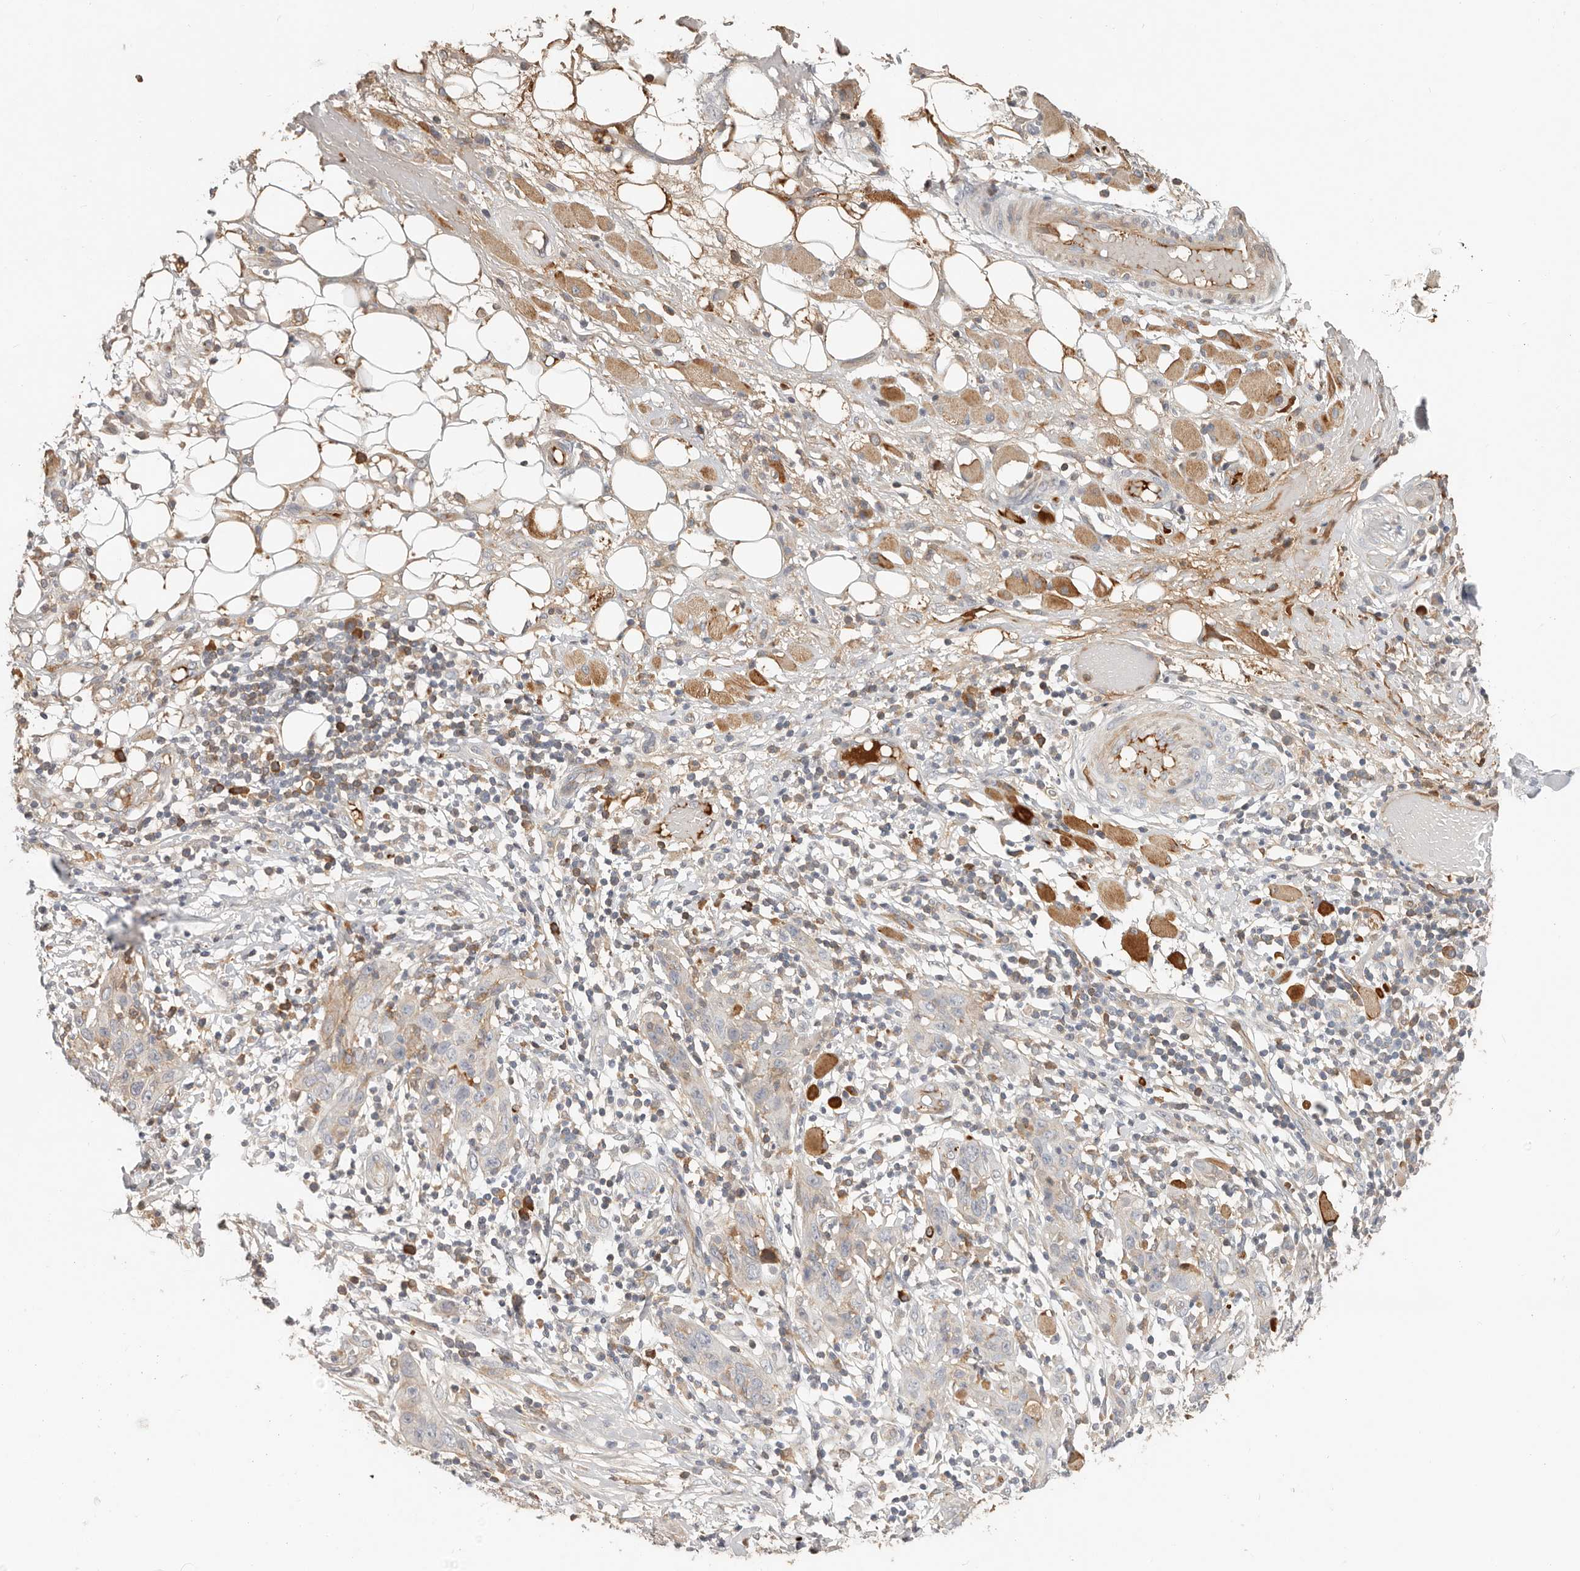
{"staining": {"intensity": "negative", "quantity": "none", "location": "none"}, "tissue": "skin cancer", "cell_type": "Tumor cells", "image_type": "cancer", "snomed": [{"axis": "morphology", "description": "Squamous cell carcinoma, NOS"}, {"axis": "topography", "description": "Skin"}], "caption": "This is a histopathology image of IHC staining of skin cancer, which shows no positivity in tumor cells. (DAB (3,3'-diaminobenzidine) immunohistochemistry with hematoxylin counter stain).", "gene": "MTFR2", "patient": {"sex": "female", "age": 88}}